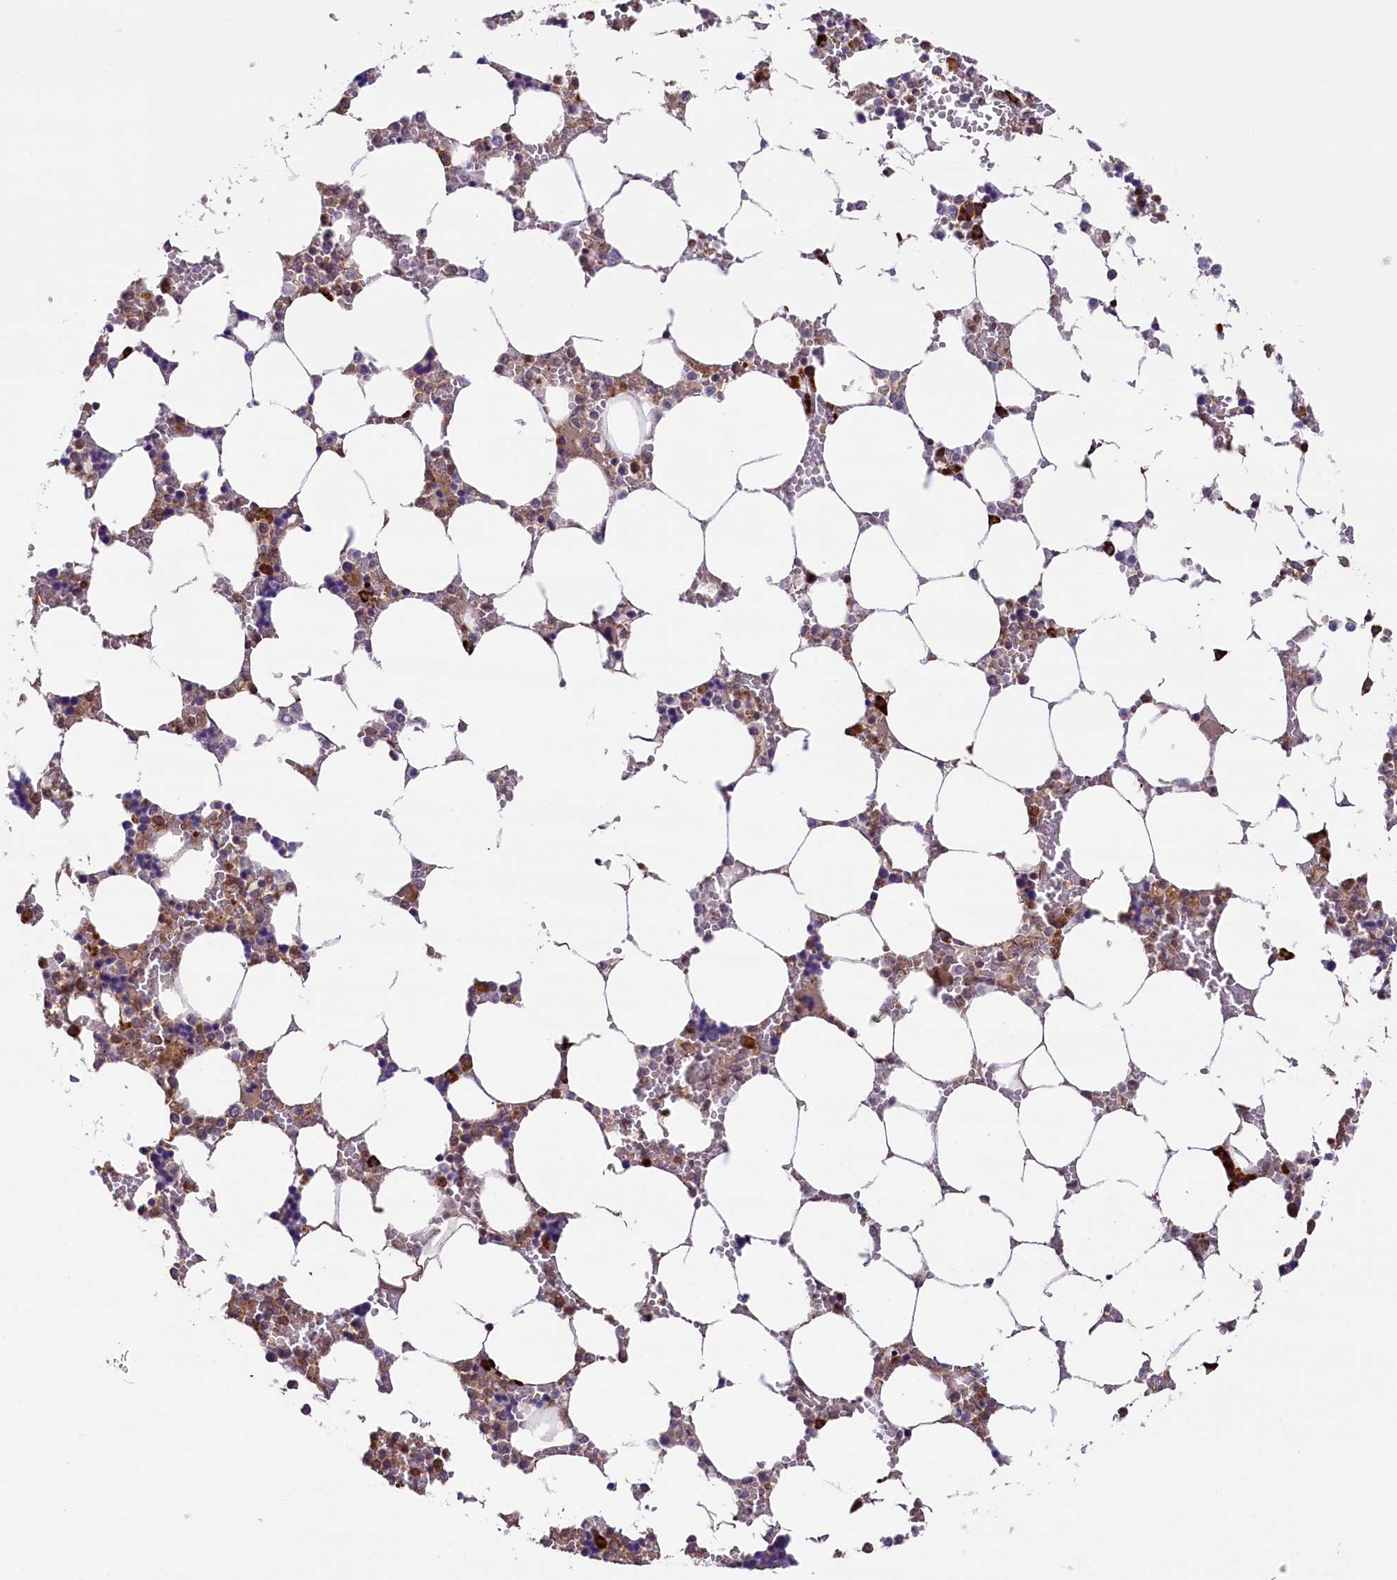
{"staining": {"intensity": "moderate", "quantity": "25%-75%", "location": "cytoplasmic/membranous"}, "tissue": "bone marrow", "cell_type": "Hematopoietic cells", "image_type": "normal", "snomed": [{"axis": "morphology", "description": "Normal tissue, NOS"}, {"axis": "topography", "description": "Bone marrow"}], "caption": "Immunohistochemistry image of normal bone marrow stained for a protein (brown), which shows medium levels of moderate cytoplasmic/membranous staining in about 25%-75% of hematopoietic cells.", "gene": "RIC8A", "patient": {"sex": "male", "age": 64}}